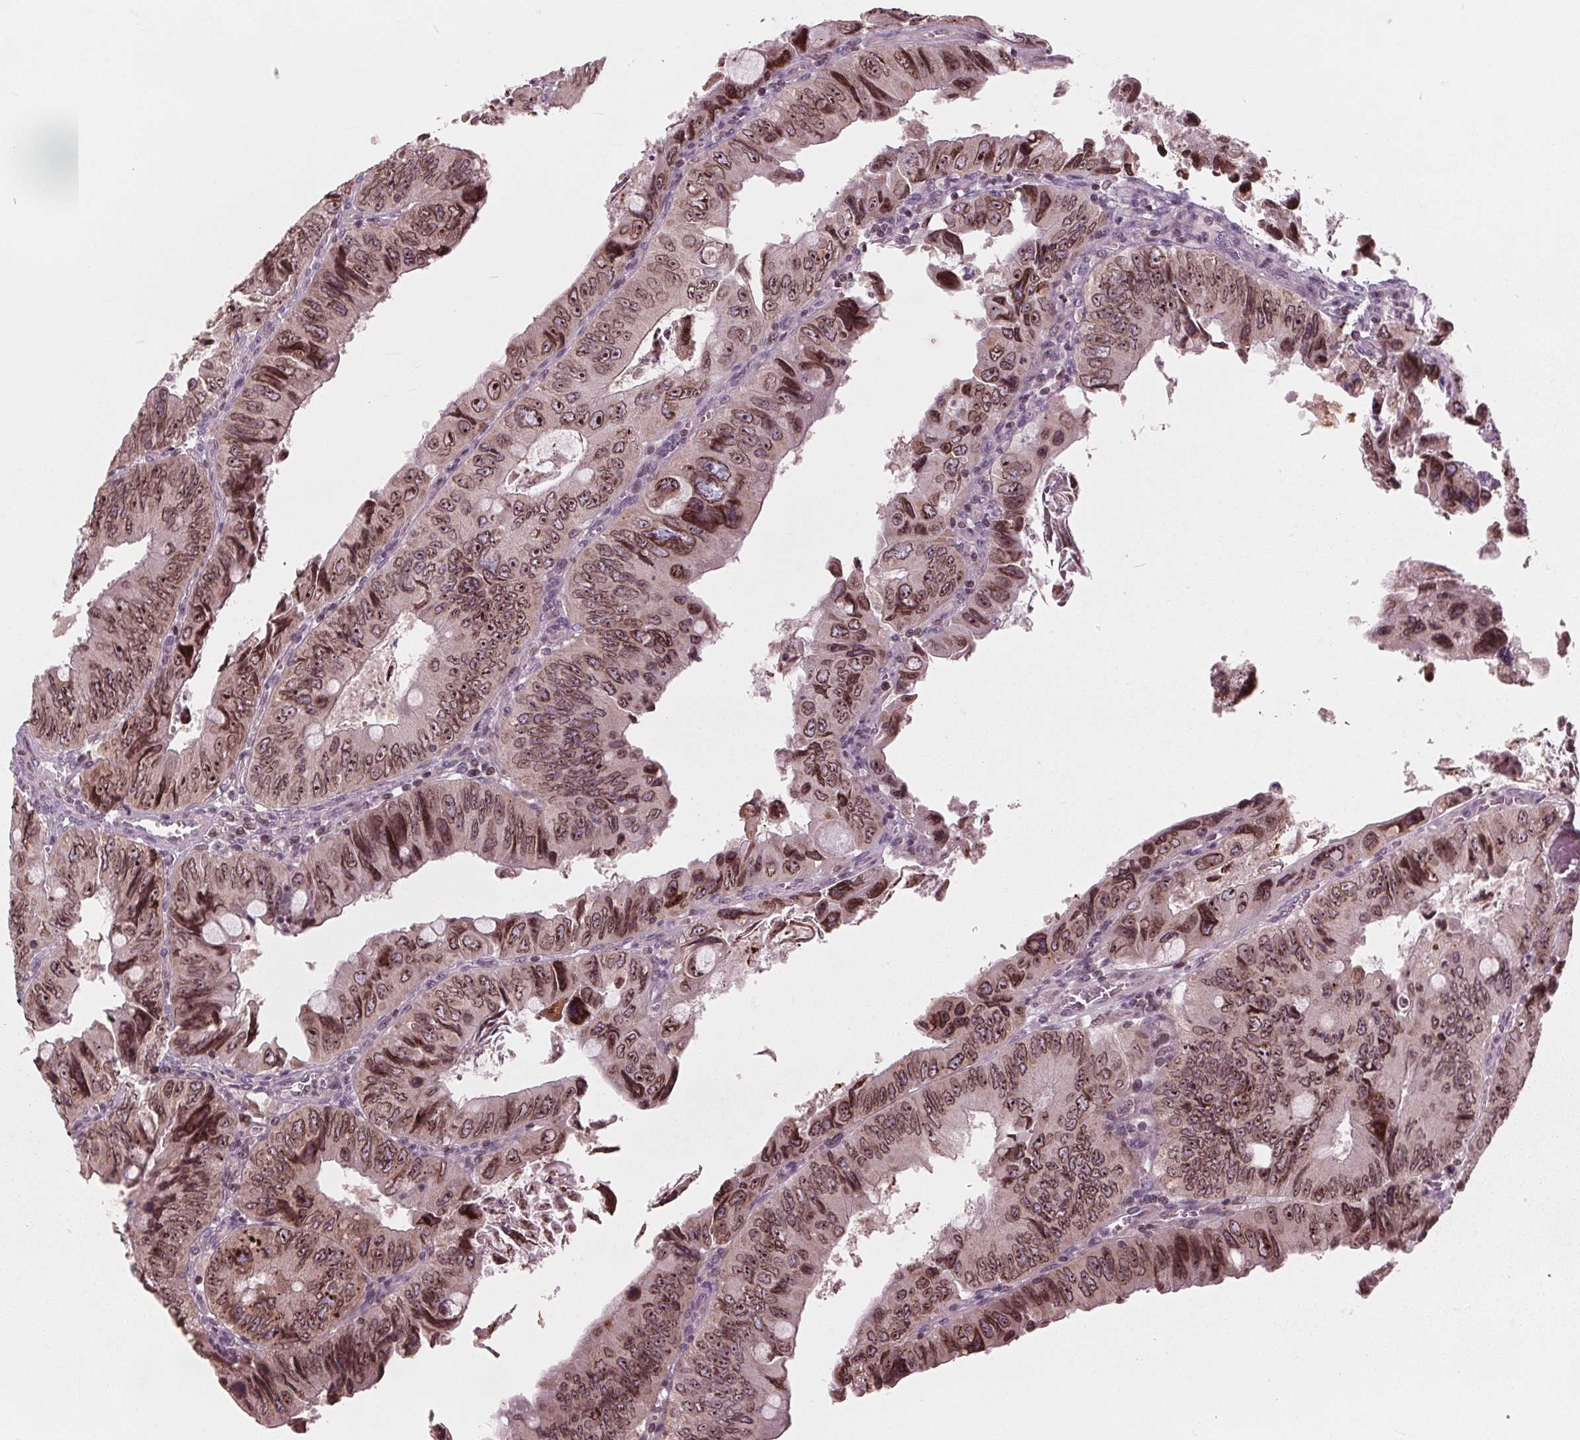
{"staining": {"intensity": "moderate", "quantity": ">75%", "location": "cytoplasmic/membranous,nuclear"}, "tissue": "colorectal cancer", "cell_type": "Tumor cells", "image_type": "cancer", "snomed": [{"axis": "morphology", "description": "Adenocarcinoma, NOS"}, {"axis": "topography", "description": "Colon"}], "caption": "Colorectal adenocarcinoma stained with DAB (3,3'-diaminobenzidine) IHC reveals medium levels of moderate cytoplasmic/membranous and nuclear positivity in about >75% of tumor cells. (Brightfield microscopy of DAB IHC at high magnification).", "gene": "NUP210", "patient": {"sex": "female", "age": 84}}